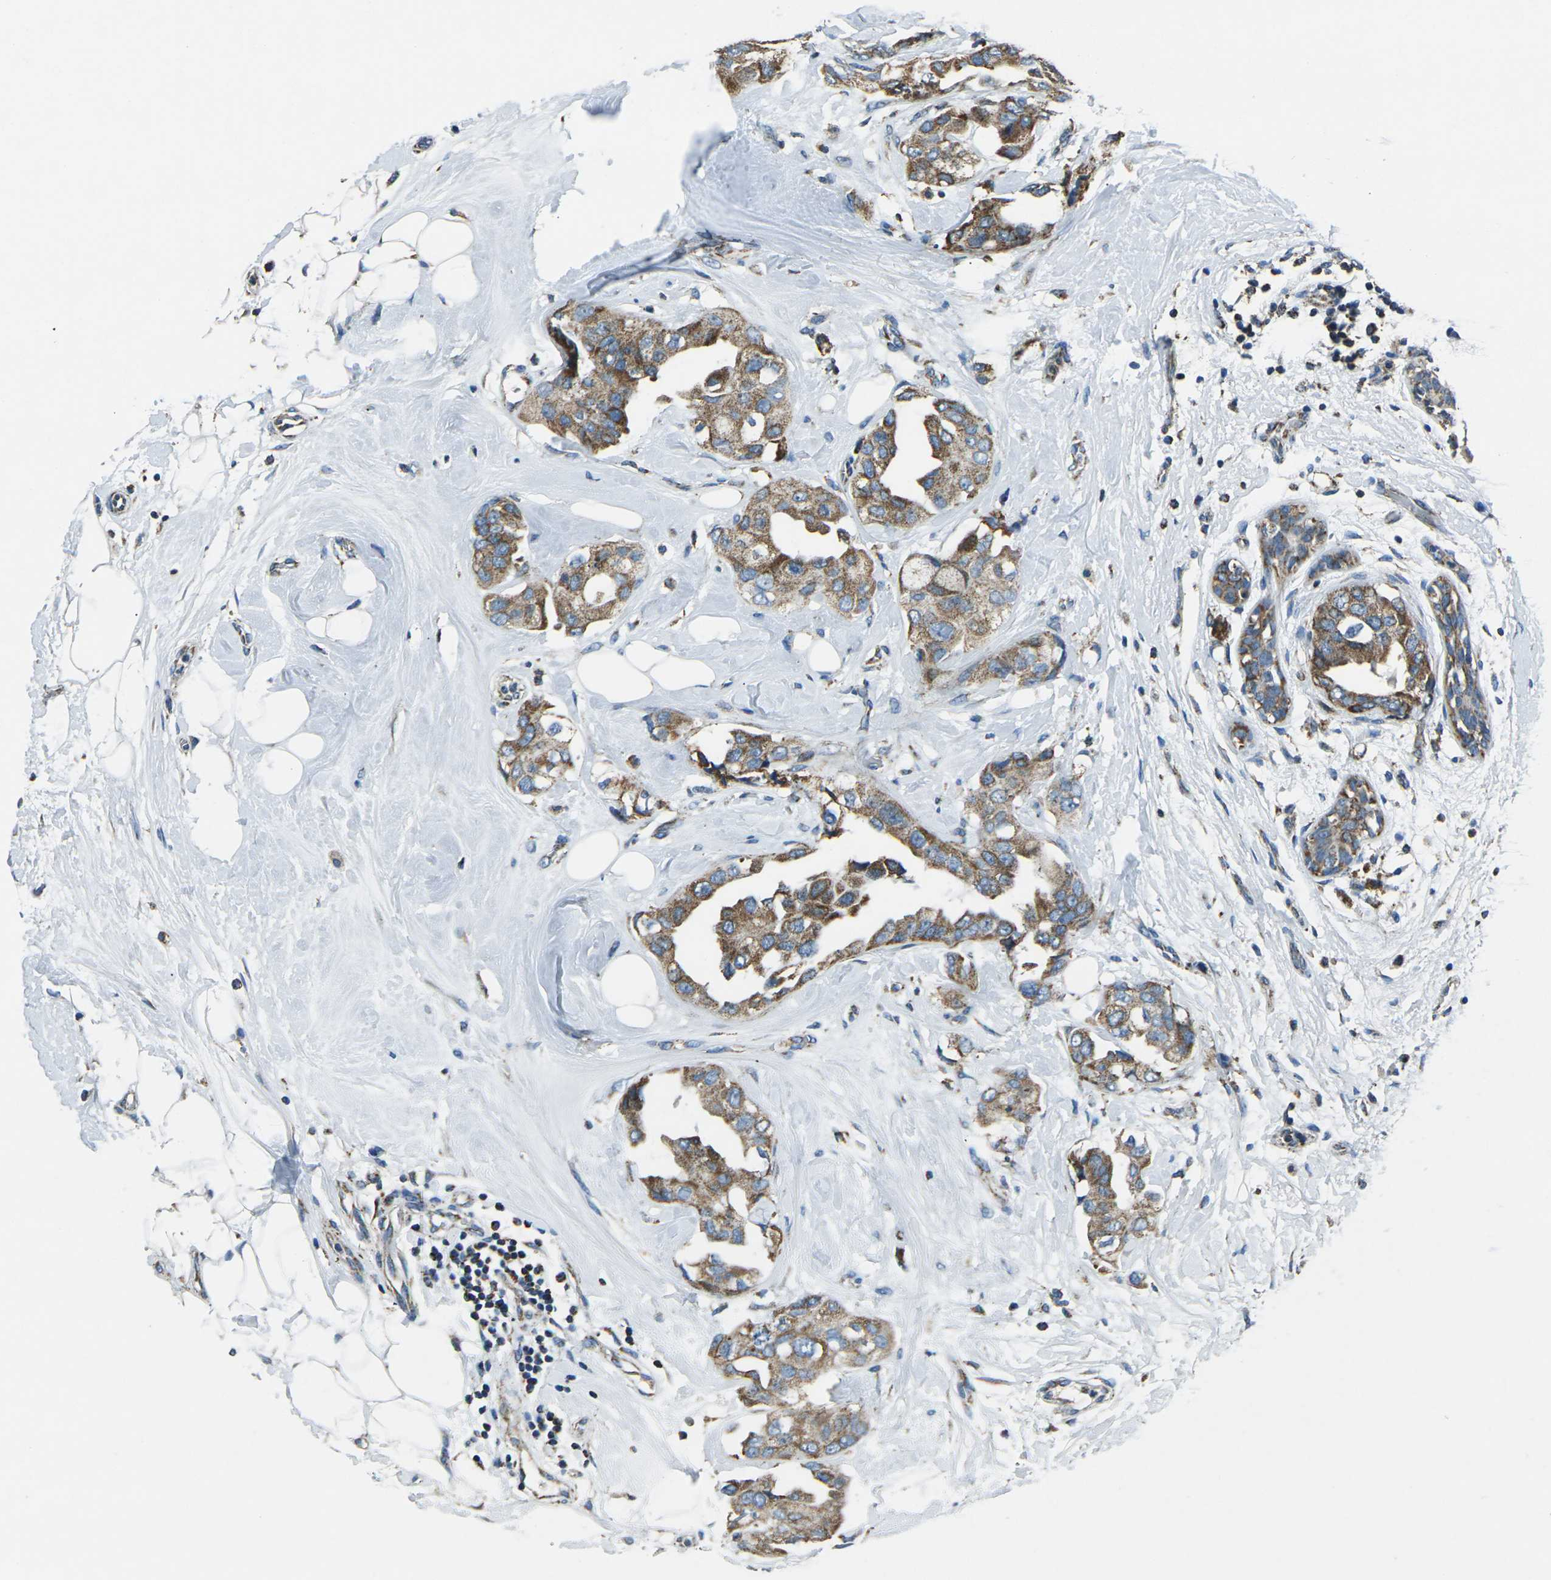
{"staining": {"intensity": "moderate", "quantity": ">75%", "location": "cytoplasmic/membranous"}, "tissue": "breast cancer", "cell_type": "Tumor cells", "image_type": "cancer", "snomed": [{"axis": "morphology", "description": "Duct carcinoma"}, {"axis": "topography", "description": "Breast"}], "caption": "Human intraductal carcinoma (breast) stained with a protein marker reveals moderate staining in tumor cells.", "gene": "IRF3", "patient": {"sex": "female", "age": 40}}